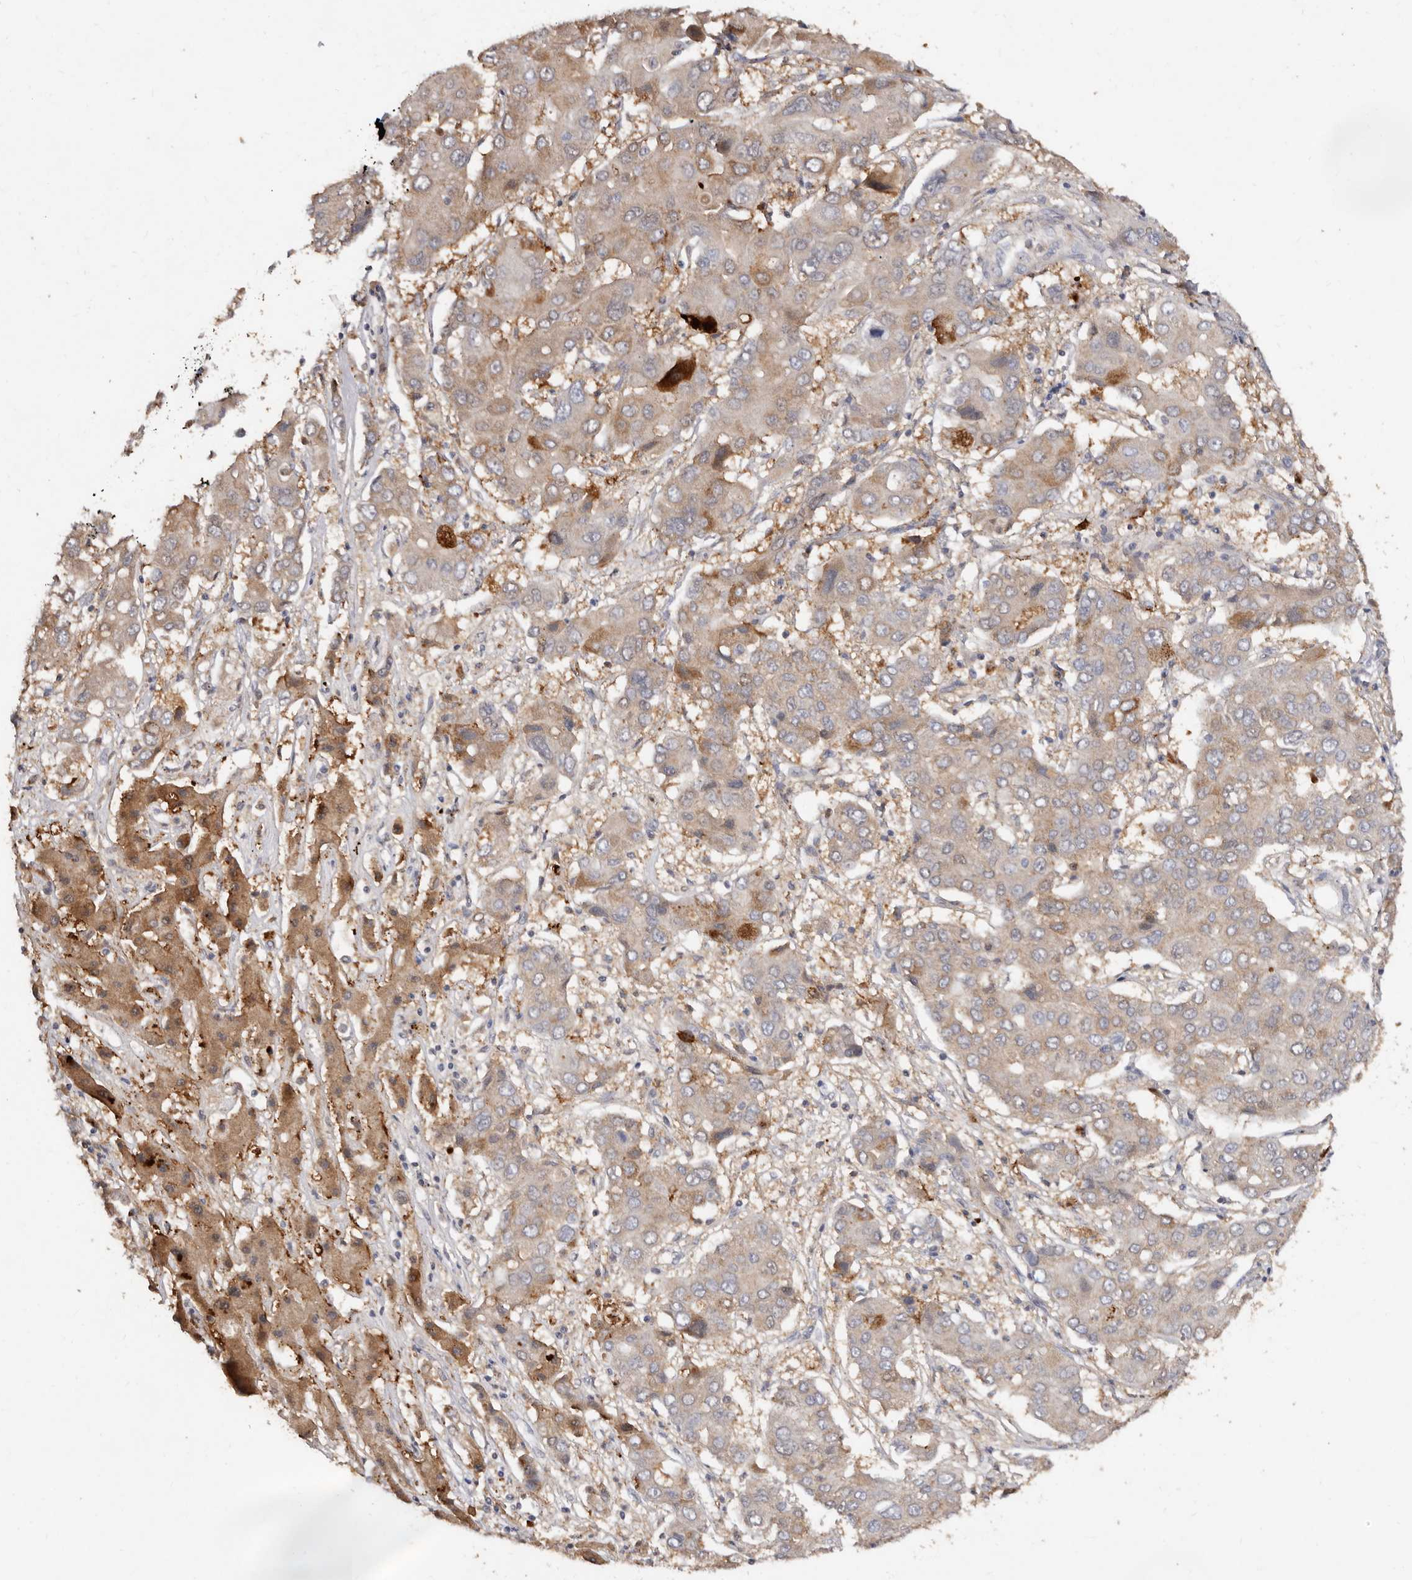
{"staining": {"intensity": "moderate", "quantity": "<25%", "location": "cytoplasmic/membranous"}, "tissue": "liver cancer", "cell_type": "Tumor cells", "image_type": "cancer", "snomed": [{"axis": "morphology", "description": "Cholangiocarcinoma"}, {"axis": "topography", "description": "Liver"}], "caption": "IHC photomicrograph of liver cholangiocarcinoma stained for a protein (brown), which demonstrates low levels of moderate cytoplasmic/membranous expression in approximately <25% of tumor cells.", "gene": "EDEM1", "patient": {"sex": "male", "age": 67}}